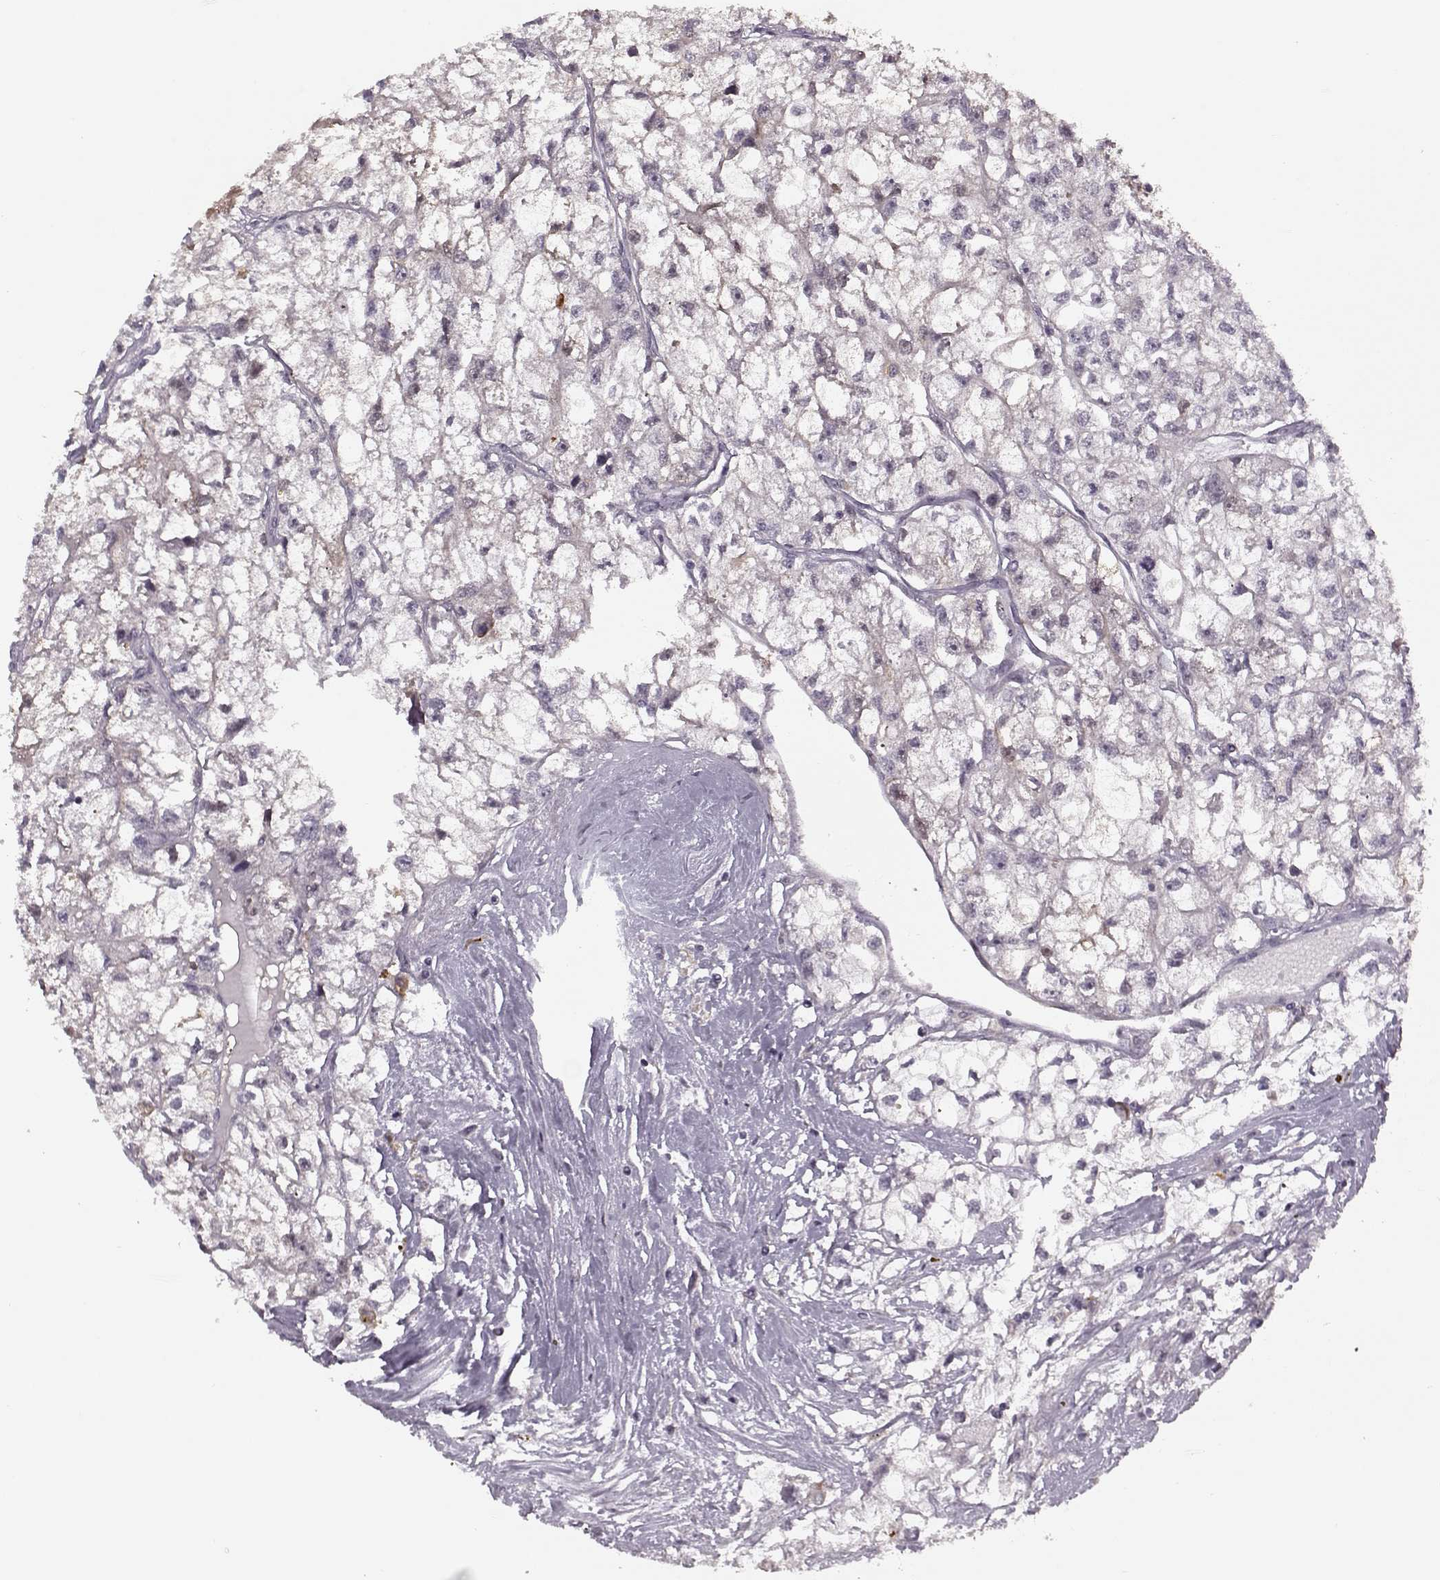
{"staining": {"intensity": "negative", "quantity": "none", "location": "none"}, "tissue": "renal cancer", "cell_type": "Tumor cells", "image_type": "cancer", "snomed": [{"axis": "morphology", "description": "Adenocarcinoma, NOS"}, {"axis": "topography", "description": "Kidney"}], "caption": "The photomicrograph demonstrates no staining of tumor cells in renal cancer.", "gene": "DENND4B", "patient": {"sex": "male", "age": 56}}